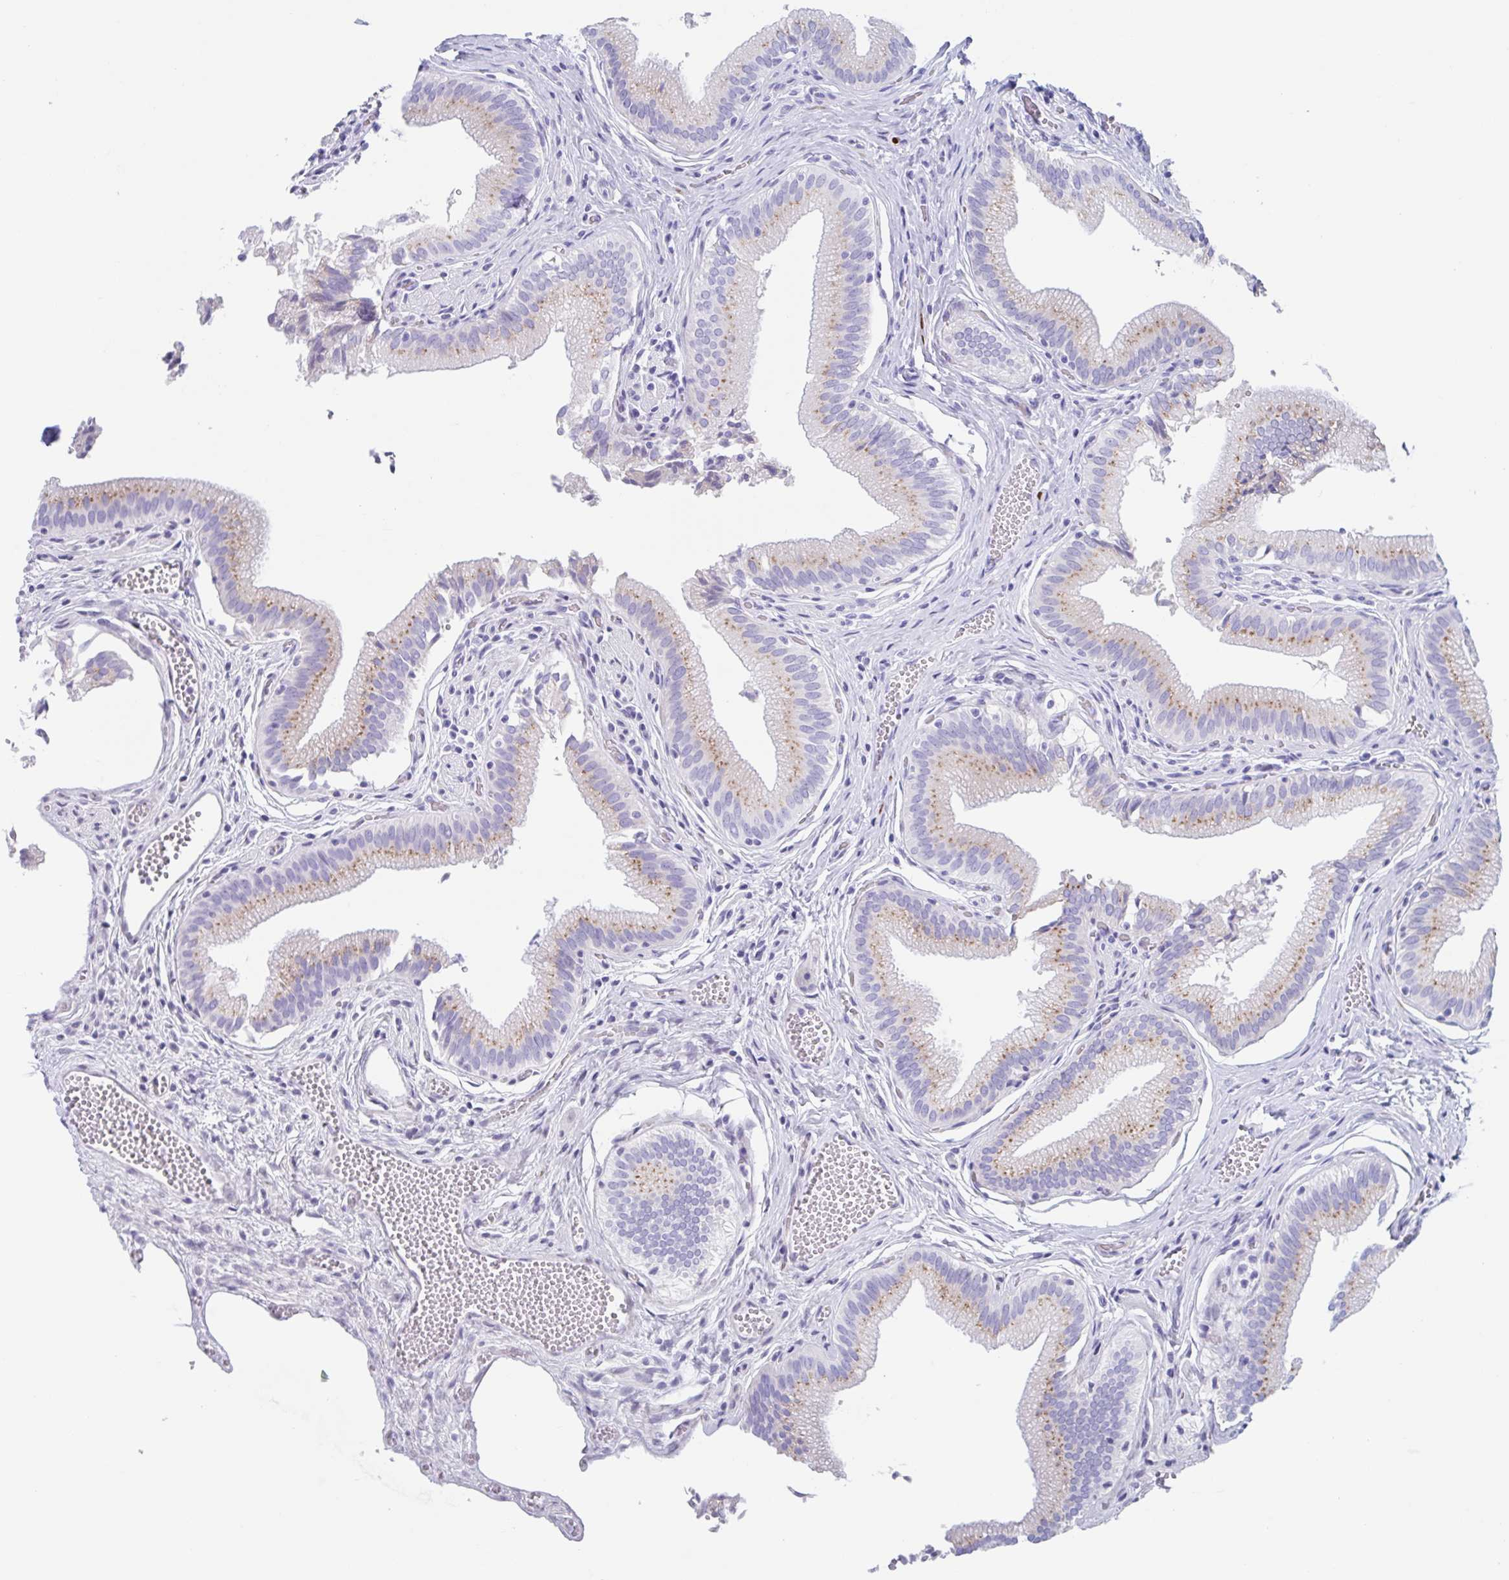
{"staining": {"intensity": "moderate", "quantity": ">75%", "location": "cytoplasmic/membranous"}, "tissue": "gallbladder", "cell_type": "Glandular cells", "image_type": "normal", "snomed": [{"axis": "morphology", "description": "Normal tissue, NOS"}, {"axis": "topography", "description": "Gallbladder"}, {"axis": "topography", "description": "Peripheral nerve tissue"}], "caption": "Gallbladder stained with IHC reveals moderate cytoplasmic/membranous staining in about >75% of glandular cells. (Stains: DAB (3,3'-diaminobenzidine) in brown, nuclei in blue, Microscopy: brightfield microscopy at high magnification).", "gene": "CPTP", "patient": {"sex": "male", "age": 17}}